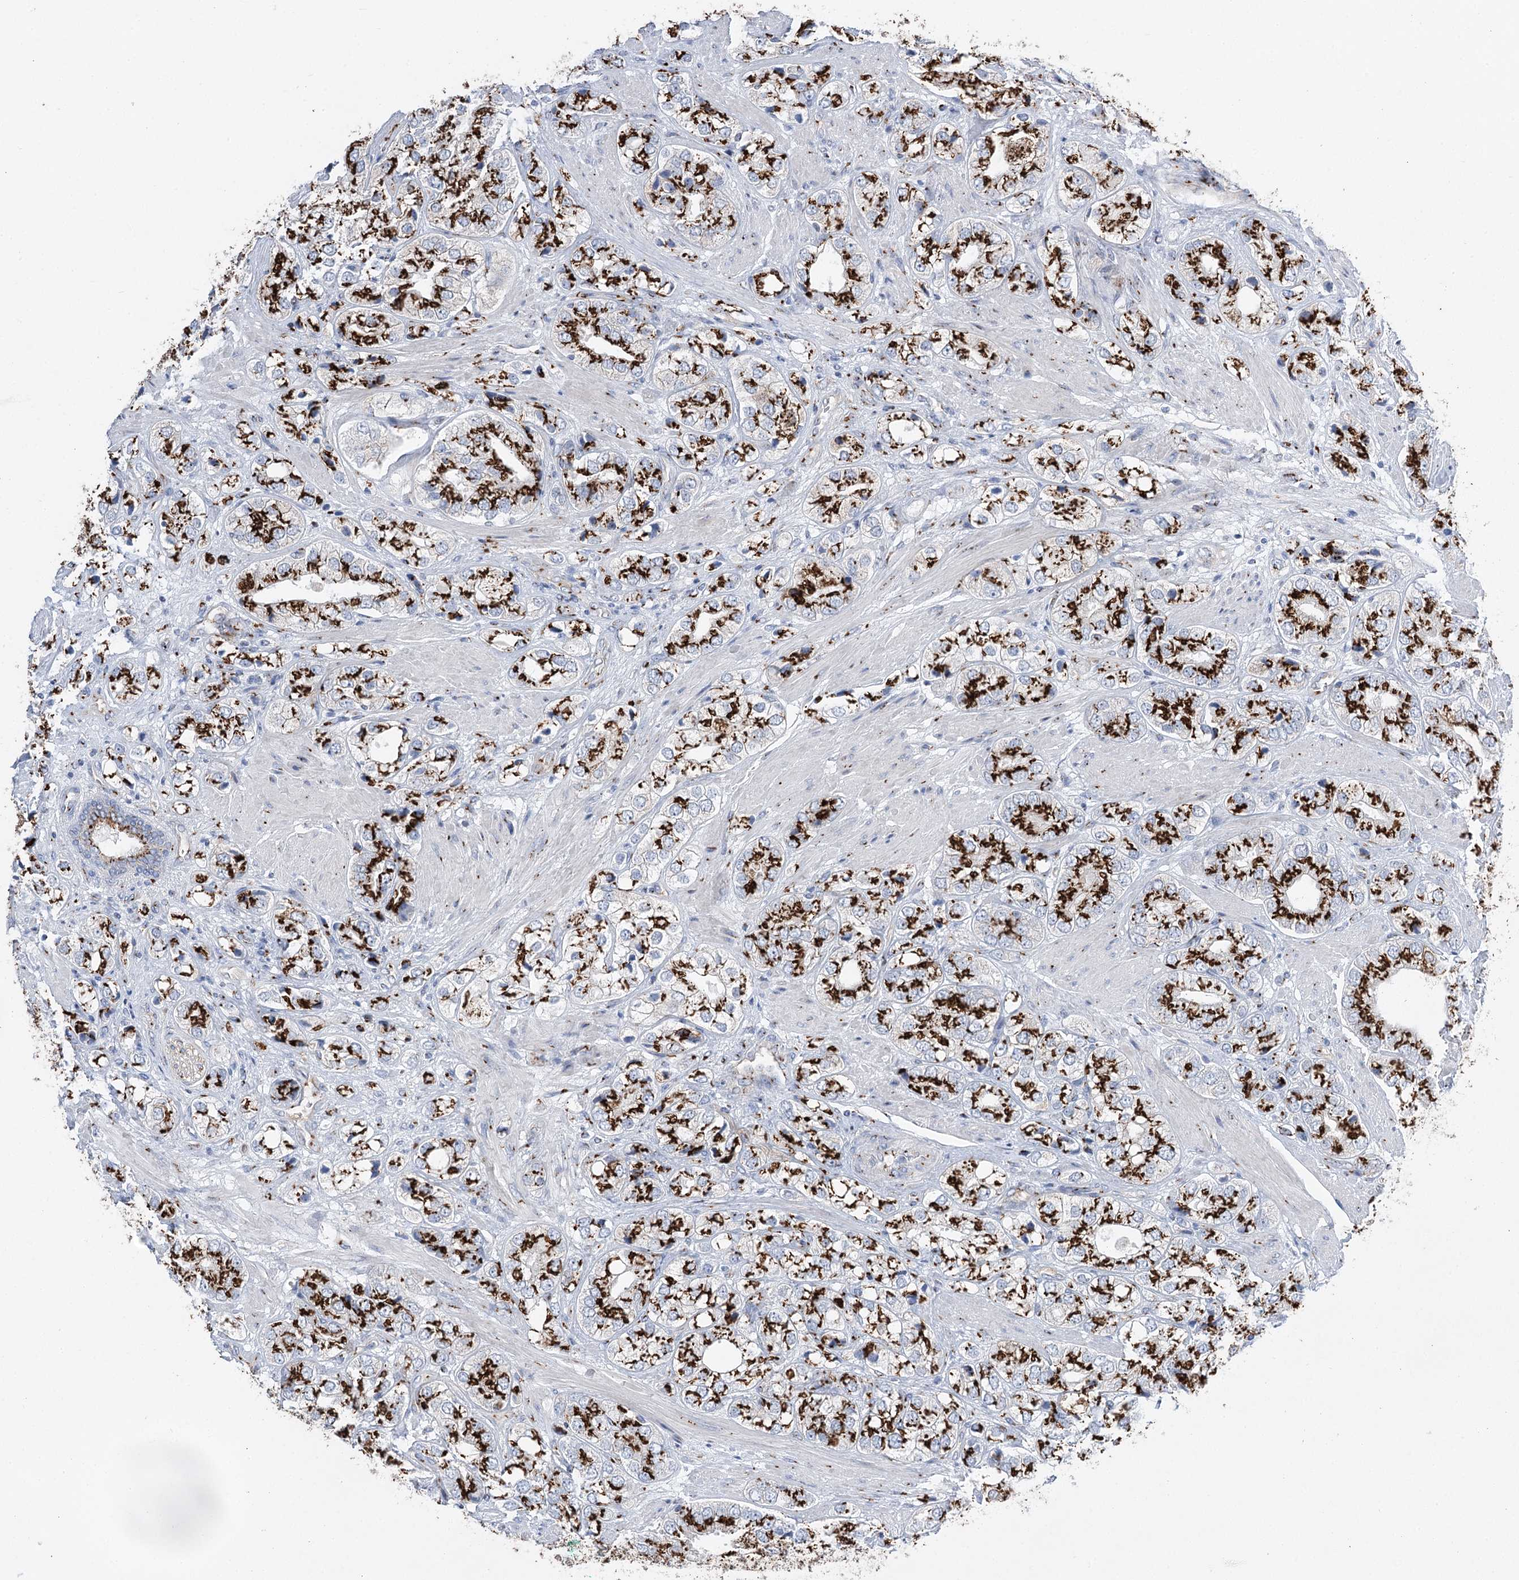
{"staining": {"intensity": "strong", "quantity": ">75%", "location": "cytoplasmic/membranous"}, "tissue": "prostate cancer", "cell_type": "Tumor cells", "image_type": "cancer", "snomed": [{"axis": "morphology", "description": "Adenocarcinoma, High grade"}, {"axis": "topography", "description": "Prostate"}], "caption": "Prostate adenocarcinoma (high-grade) tissue demonstrates strong cytoplasmic/membranous staining in about >75% of tumor cells, visualized by immunohistochemistry.", "gene": "TMEM165", "patient": {"sex": "male", "age": 50}}